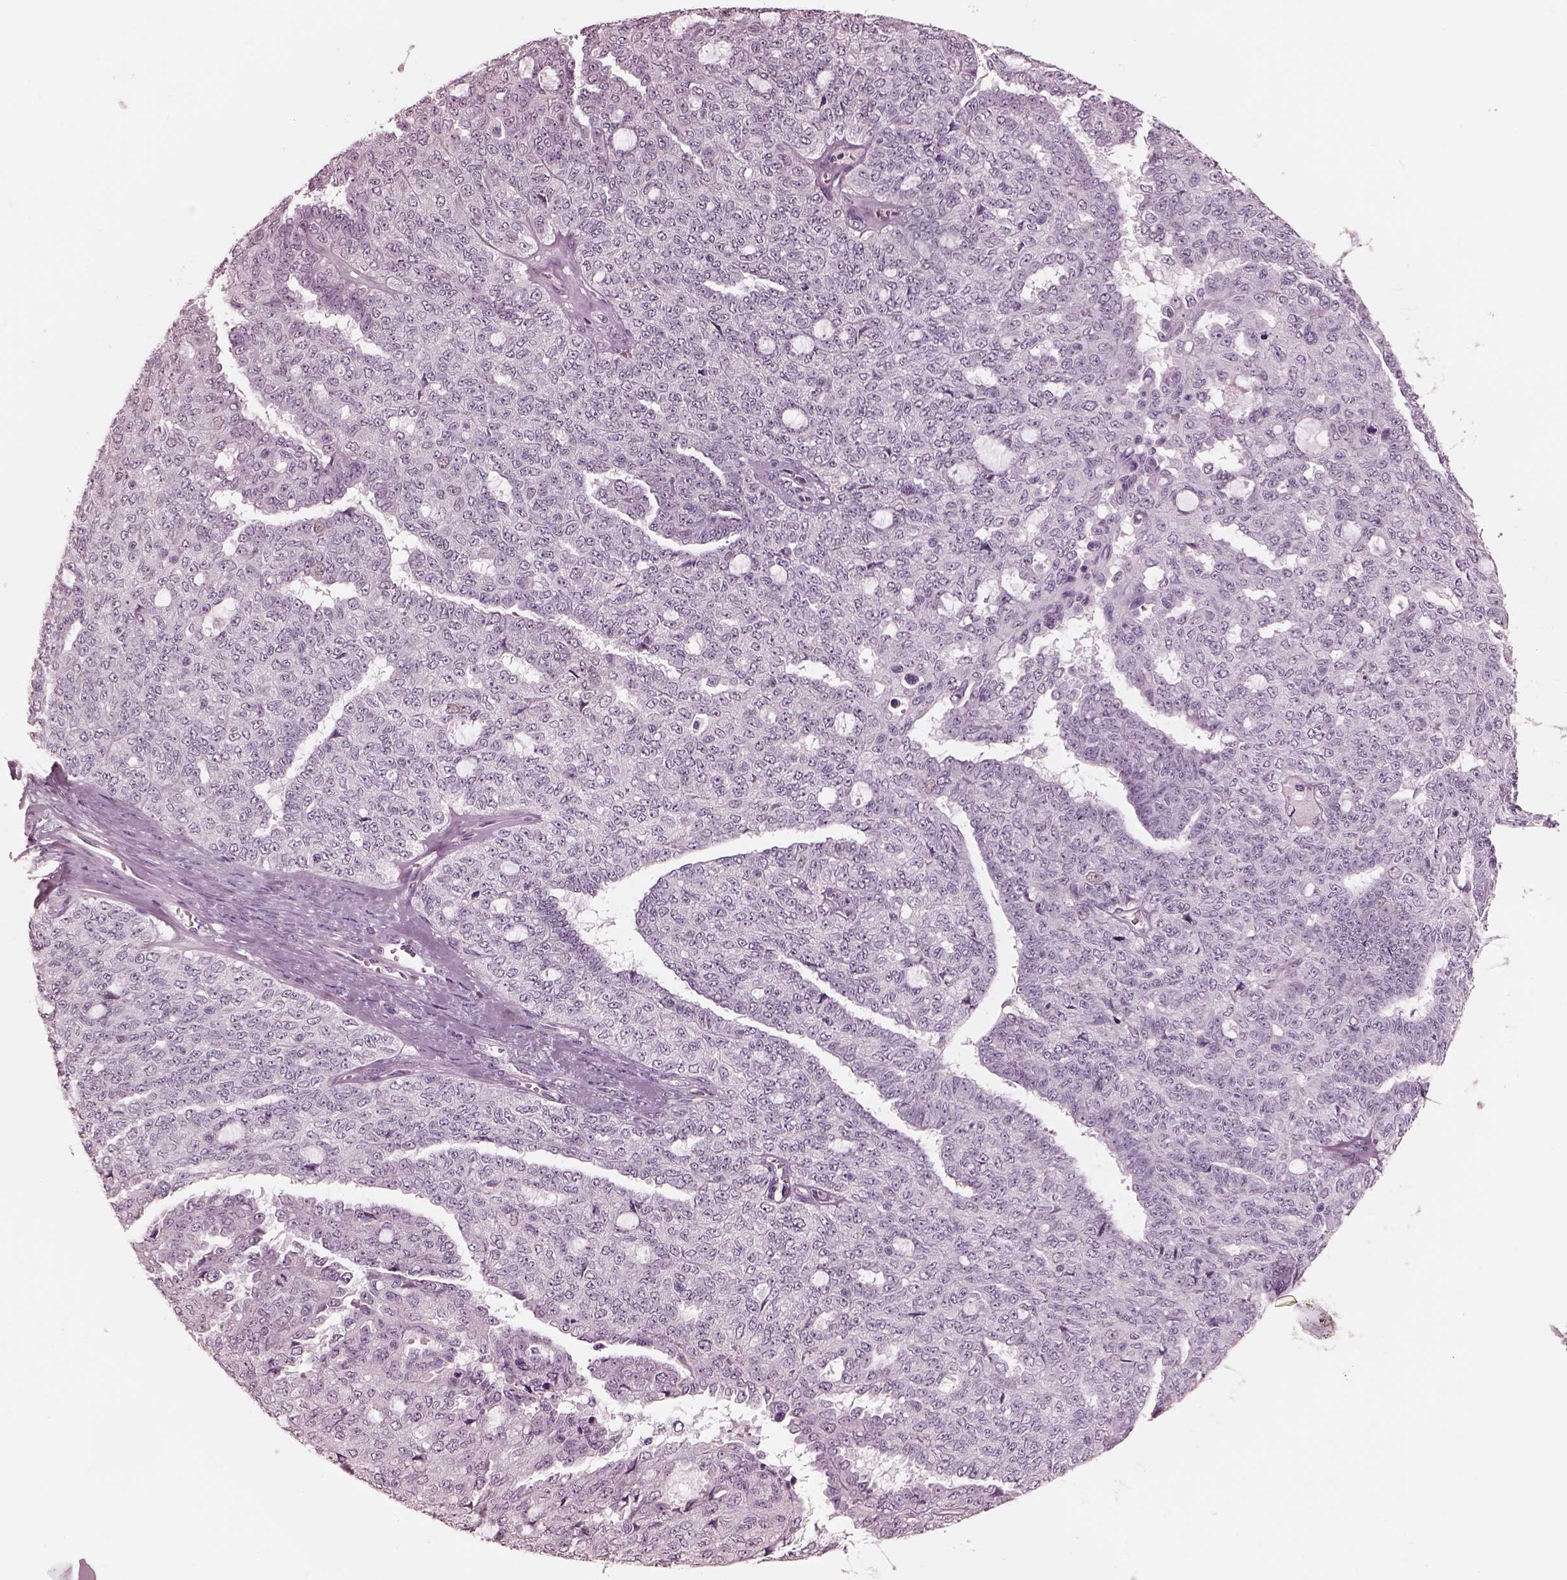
{"staining": {"intensity": "negative", "quantity": "none", "location": "none"}, "tissue": "ovarian cancer", "cell_type": "Tumor cells", "image_type": "cancer", "snomed": [{"axis": "morphology", "description": "Cystadenocarcinoma, serous, NOS"}, {"axis": "topography", "description": "Ovary"}], "caption": "High power microscopy histopathology image of an immunohistochemistry (IHC) photomicrograph of ovarian cancer (serous cystadenocarcinoma), revealing no significant positivity in tumor cells. Nuclei are stained in blue.", "gene": "GARIN4", "patient": {"sex": "female", "age": 71}}